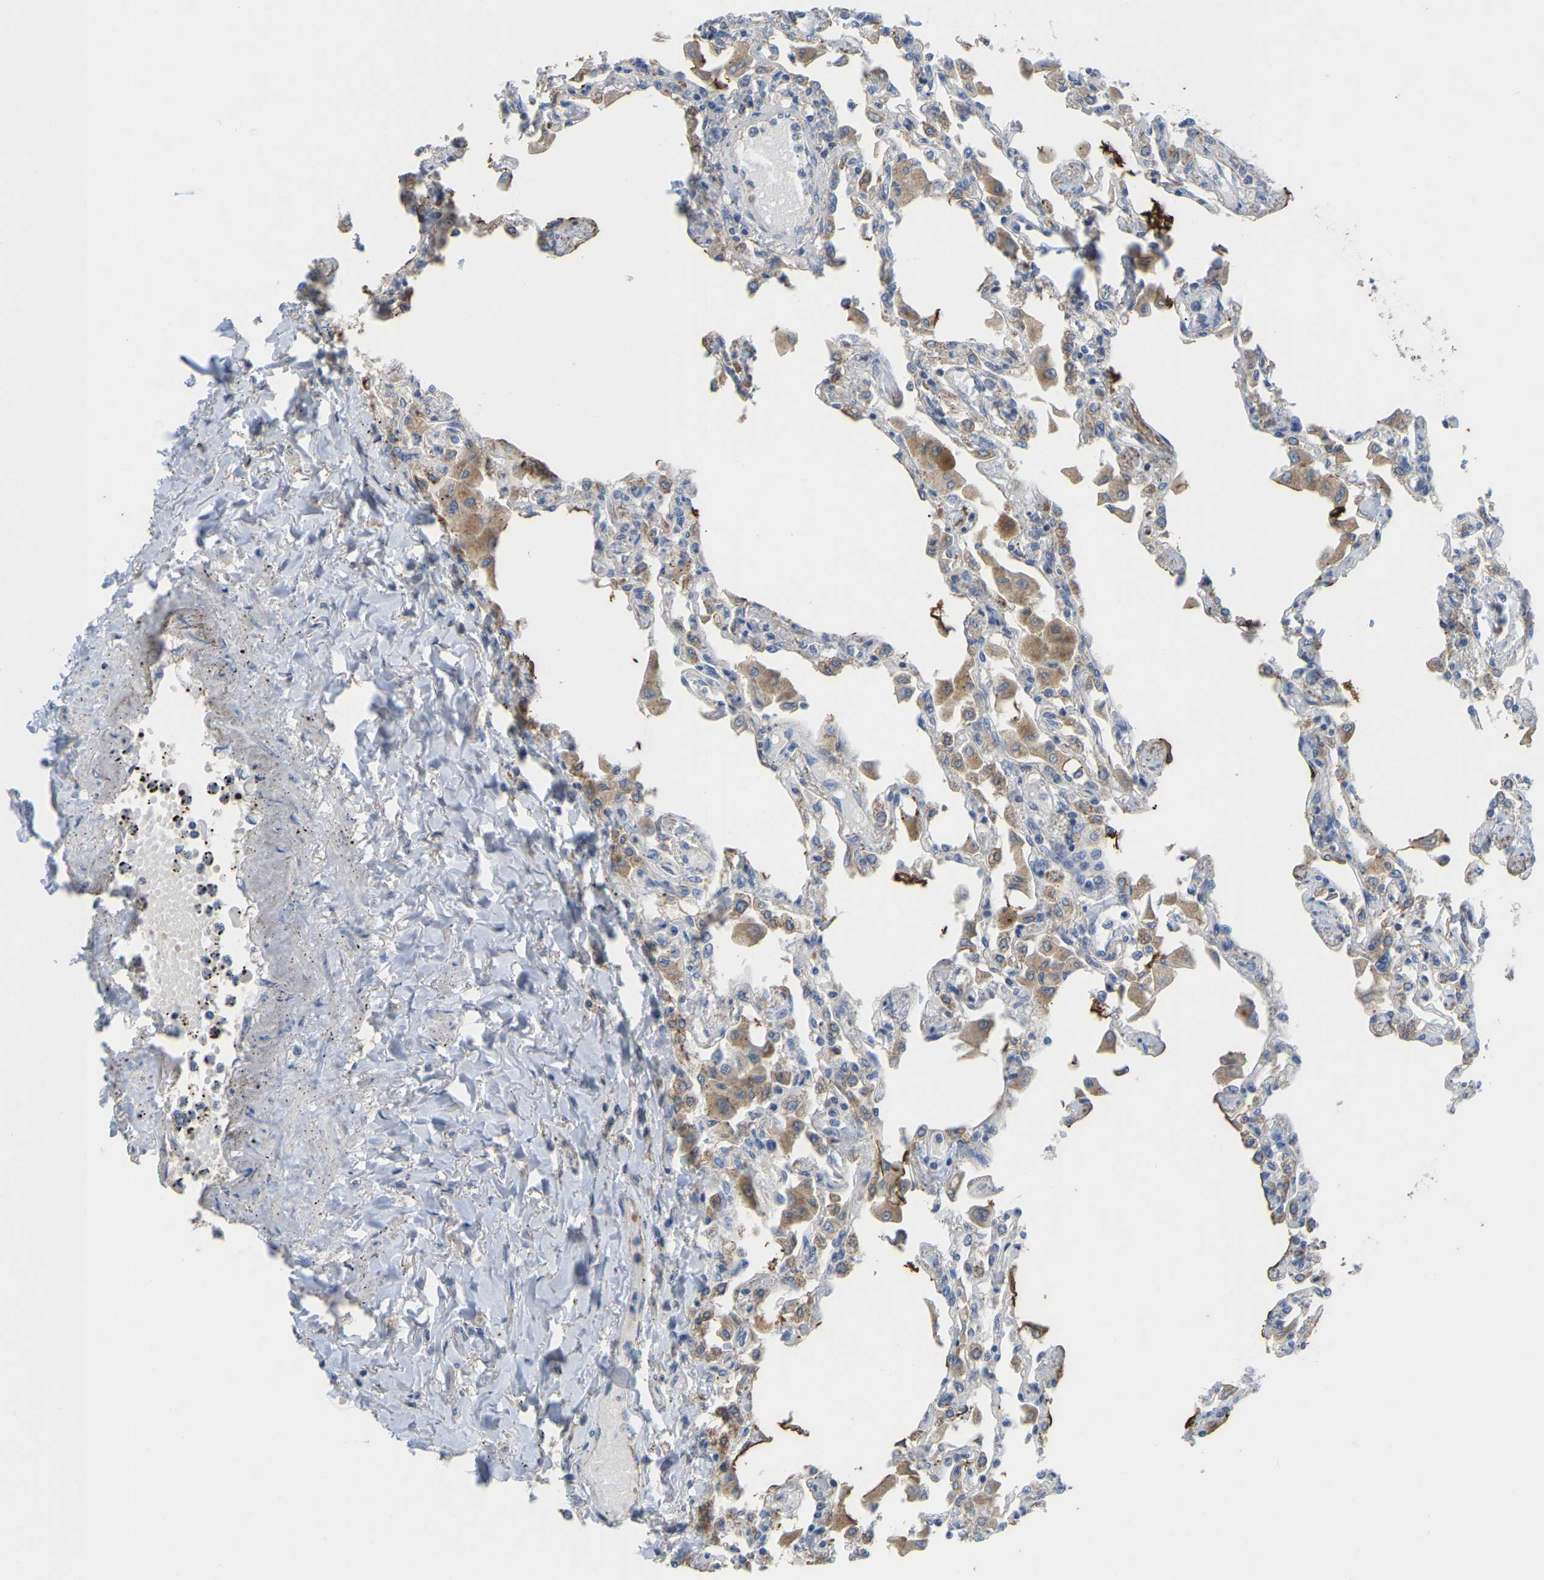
{"staining": {"intensity": "negative", "quantity": "none", "location": "none"}, "tissue": "lung", "cell_type": "Alveolar cells", "image_type": "normal", "snomed": [{"axis": "morphology", "description": "Normal tissue, NOS"}, {"axis": "topography", "description": "Bronchus"}, {"axis": "topography", "description": "Lung"}], "caption": "There is no significant expression in alveolar cells of lung. (IHC, brightfield microscopy, high magnification).", "gene": "SERPINB5", "patient": {"sex": "female", "age": 49}}